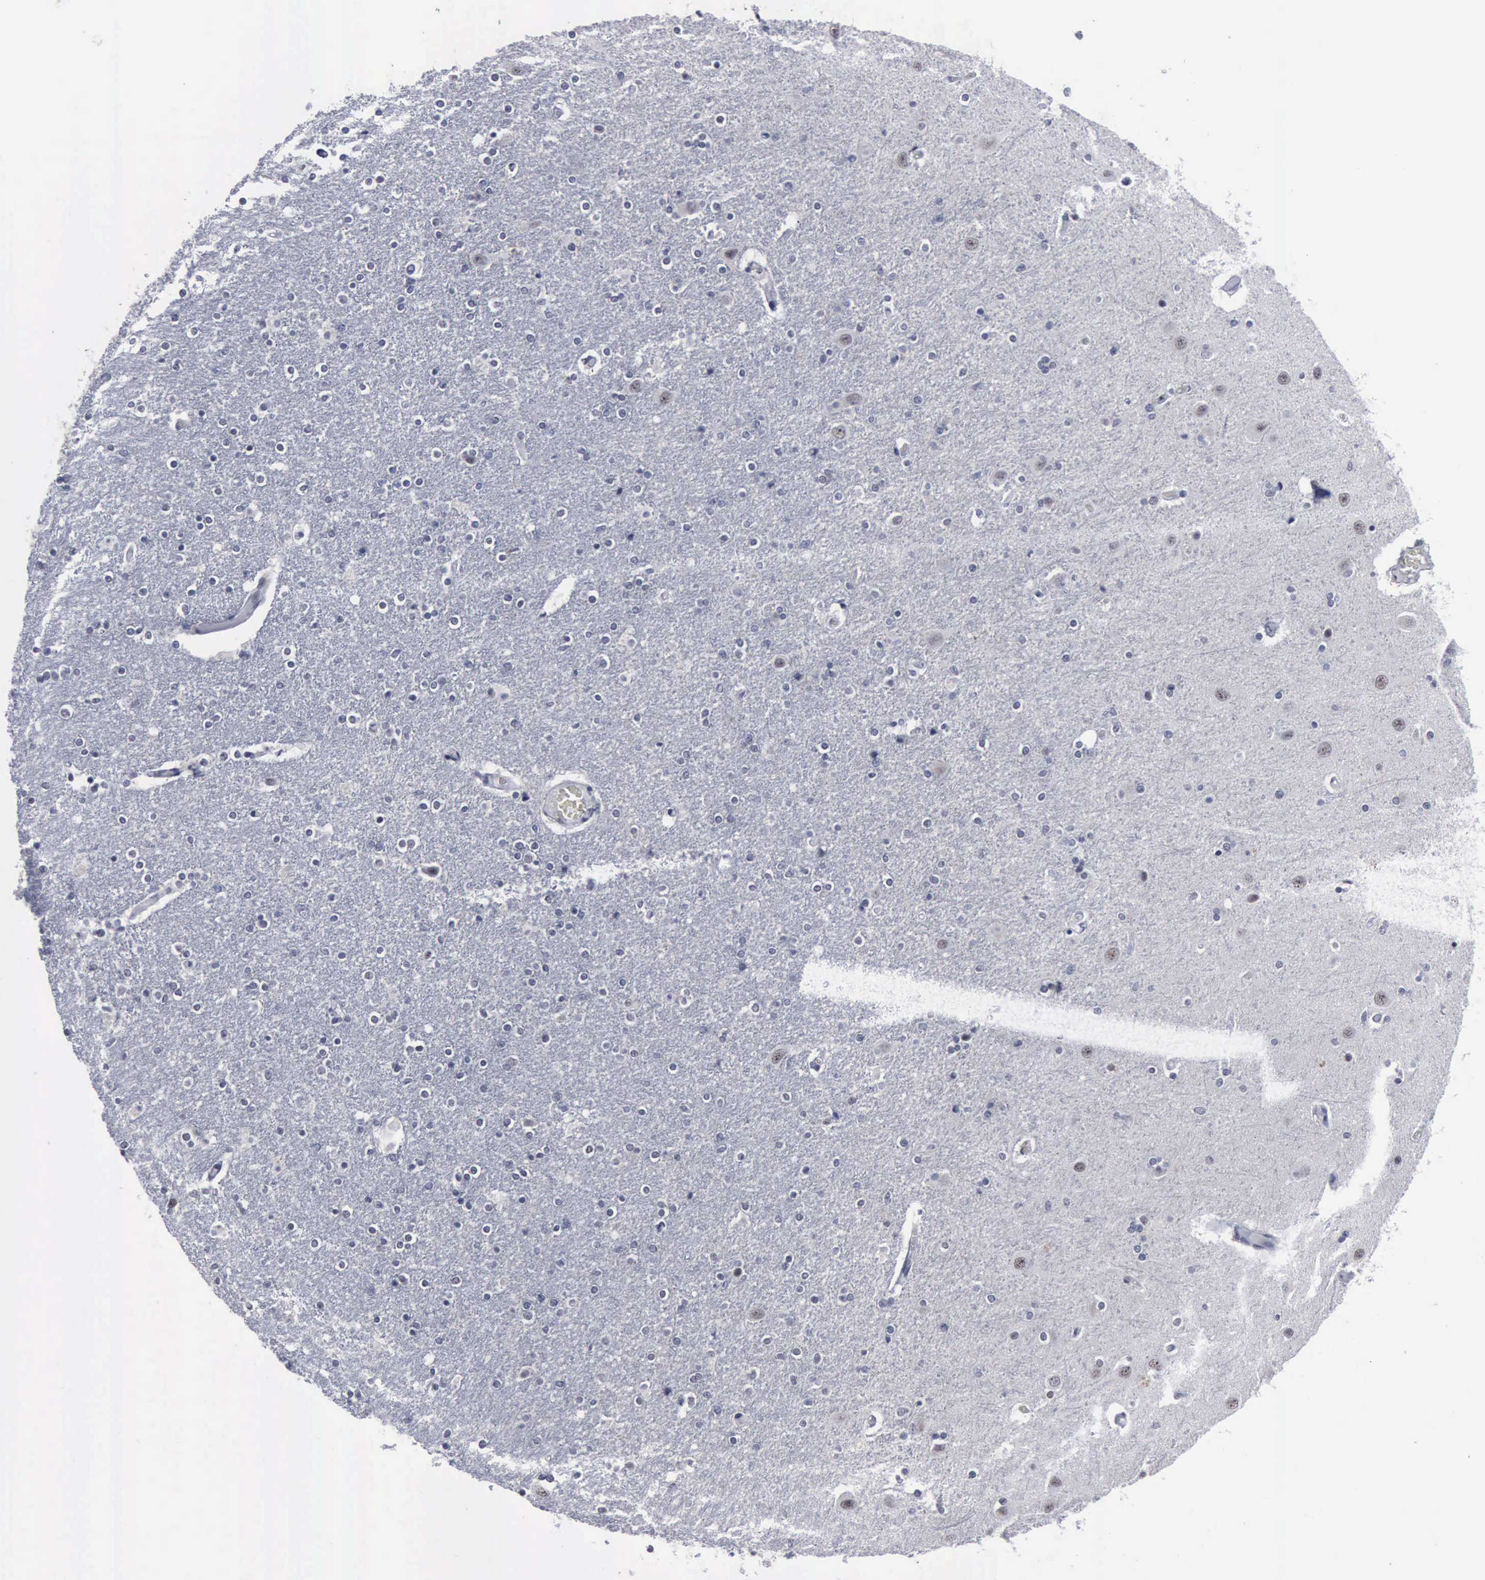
{"staining": {"intensity": "negative", "quantity": "none", "location": "none"}, "tissue": "caudate", "cell_type": "Glial cells", "image_type": "normal", "snomed": [{"axis": "morphology", "description": "Normal tissue, NOS"}, {"axis": "topography", "description": "Lateral ventricle wall"}], "caption": "Immunohistochemistry image of unremarkable caudate: caudate stained with DAB (3,3'-diaminobenzidine) shows no significant protein staining in glial cells. (Brightfield microscopy of DAB immunohistochemistry at high magnification).", "gene": "BRD1", "patient": {"sex": "female", "age": 54}}